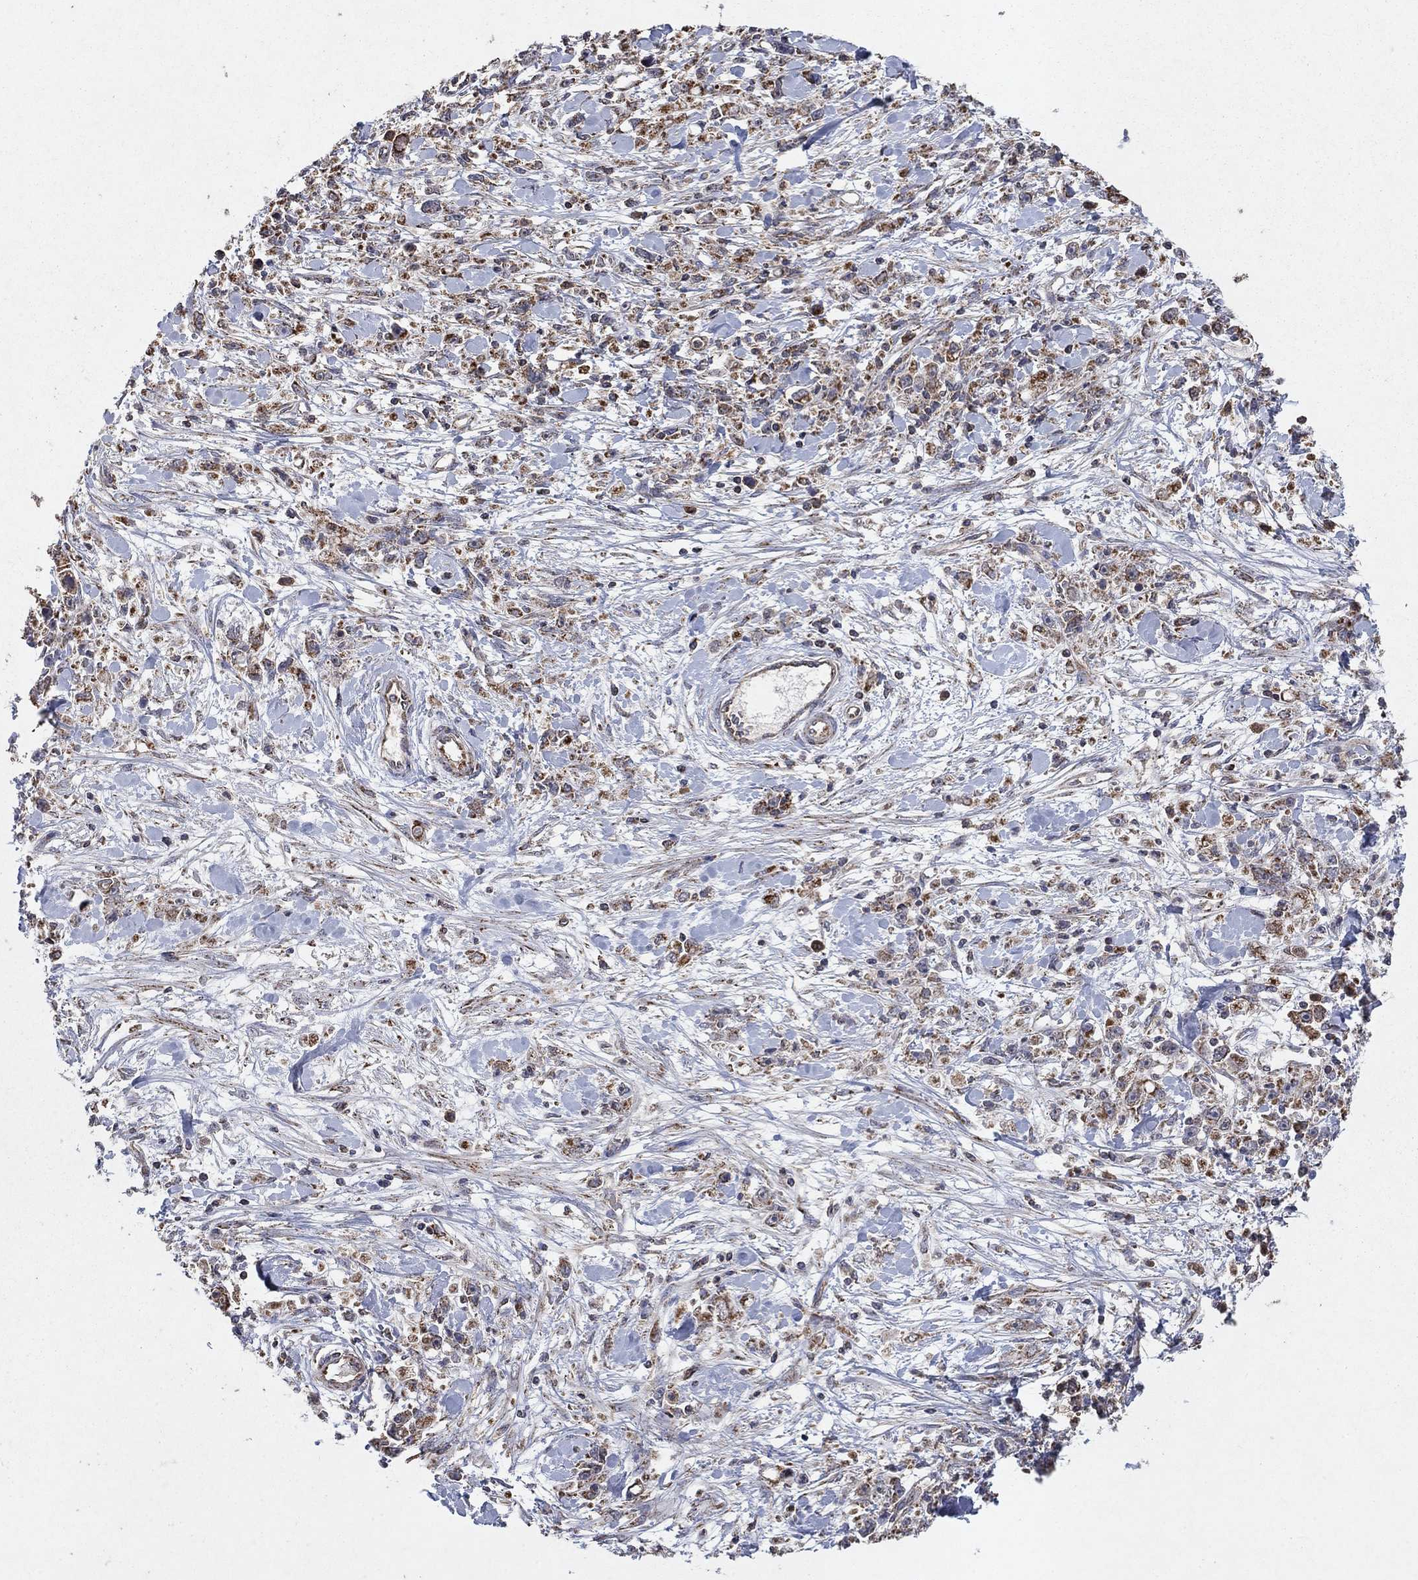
{"staining": {"intensity": "moderate", "quantity": "25%-75%", "location": "cytoplasmic/membranous"}, "tissue": "stomach cancer", "cell_type": "Tumor cells", "image_type": "cancer", "snomed": [{"axis": "morphology", "description": "Adenocarcinoma, NOS"}, {"axis": "topography", "description": "Stomach"}], "caption": "Brown immunohistochemical staining in adenocarcinoma (stomach) exhibits moderate cytoplasmic/membranous staining in approximately 25%-75% of tumor cells.", "gene": "DPH1", "patient": {"sex": "female", "age": 59}}